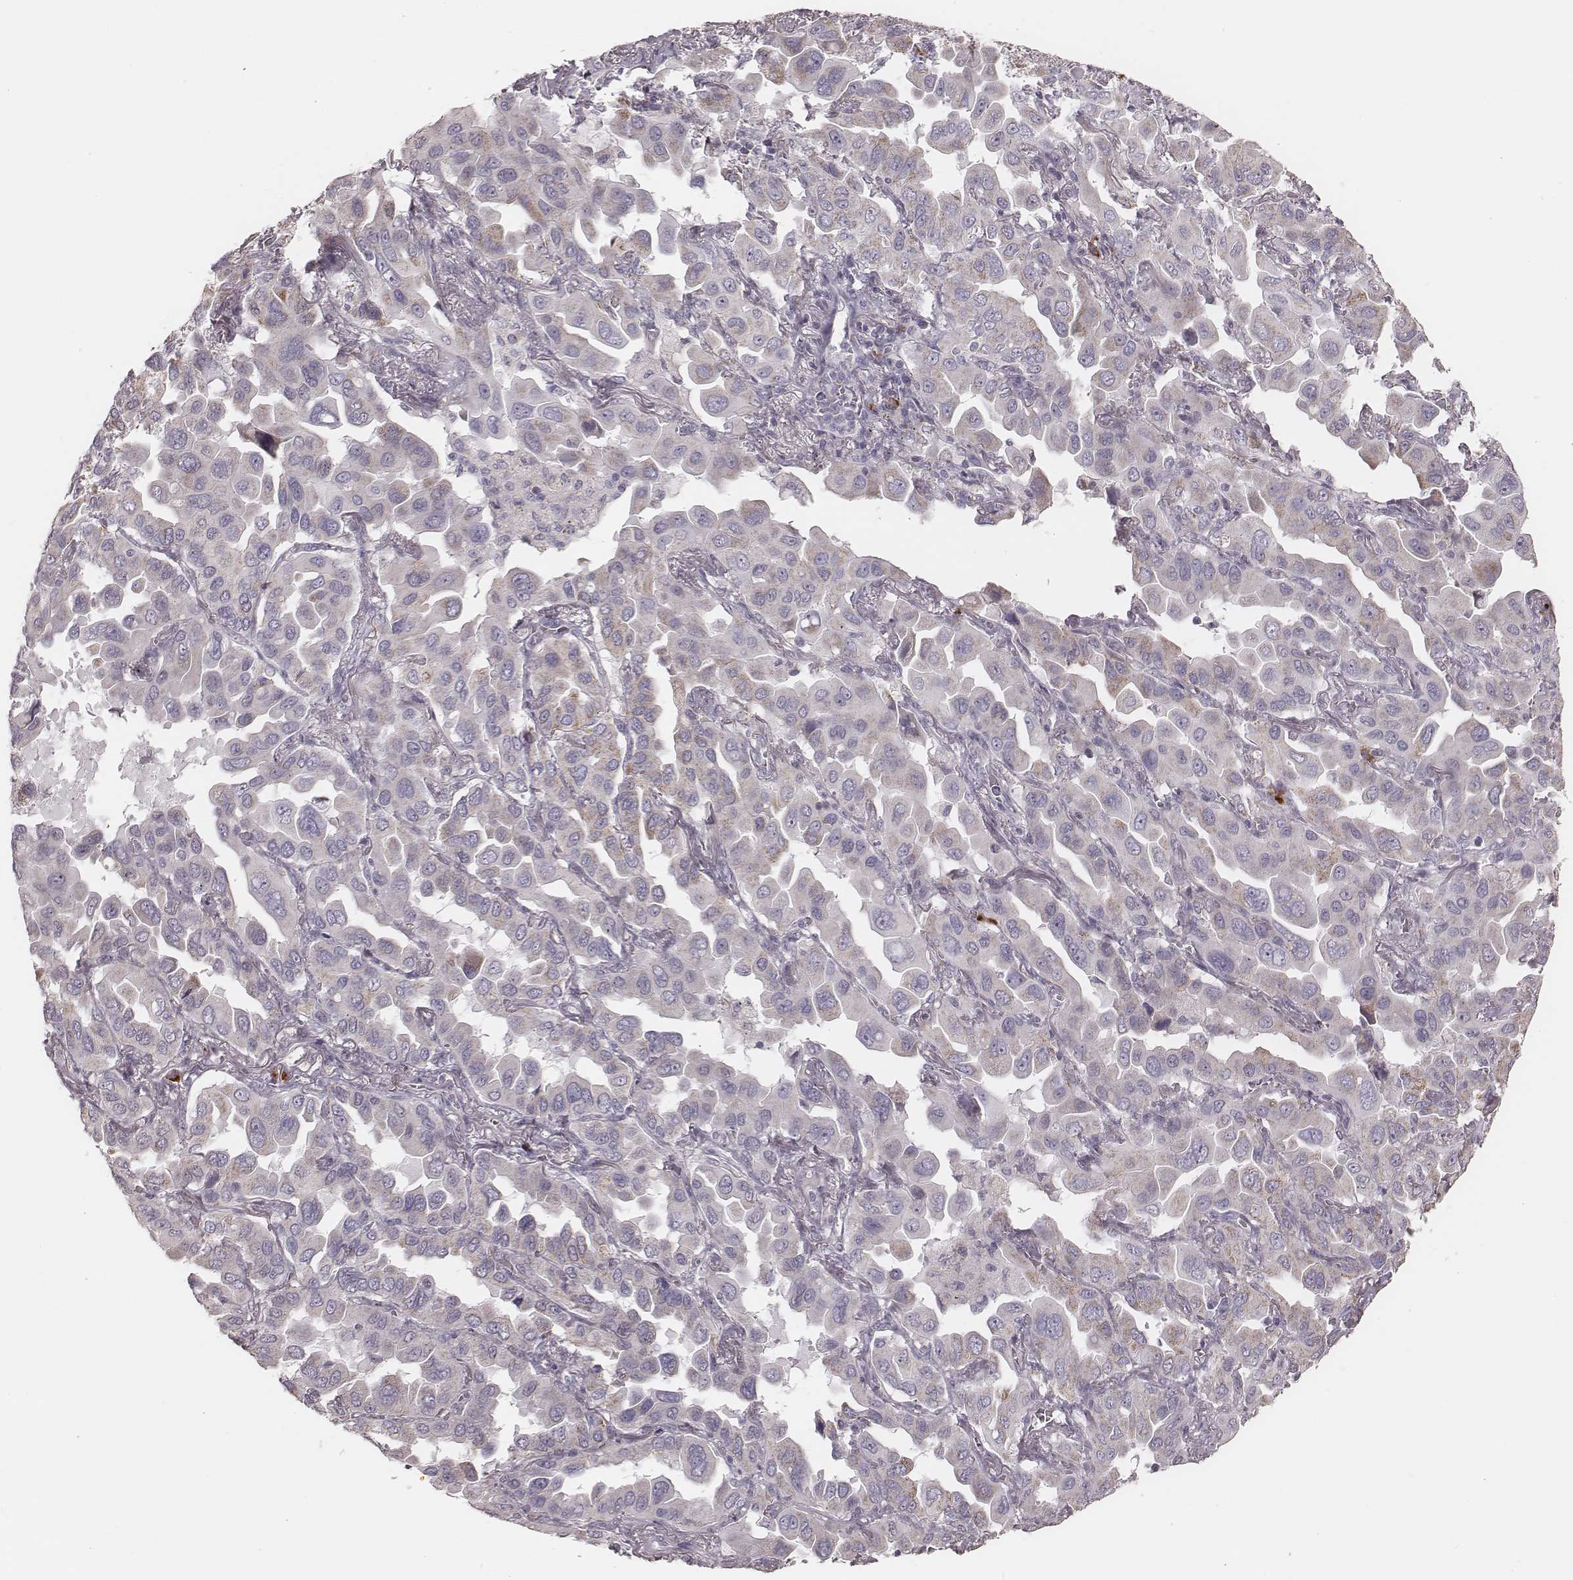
{"staining": {"intensity": "weak", "quantity": "25%-75%", "location": "cytoplasmic/membranous"}, "tissue": "lung cancer", "cell_type": "Tumor cells", "image_type": "cancer", "snomed": [{"axis": "morphology", "description": "Adenocarcinoma, NOS"}, {"axis": "topography", "description": "Lung"}], "caption": "Immunohistochemical staining of lung cancer displays low levels of weak cytoplasmic/membranous protein staining in about 25%-75% of tumor cells.", "gene": "KIF5C", "patient": {"sex": "male", "age": 64}}